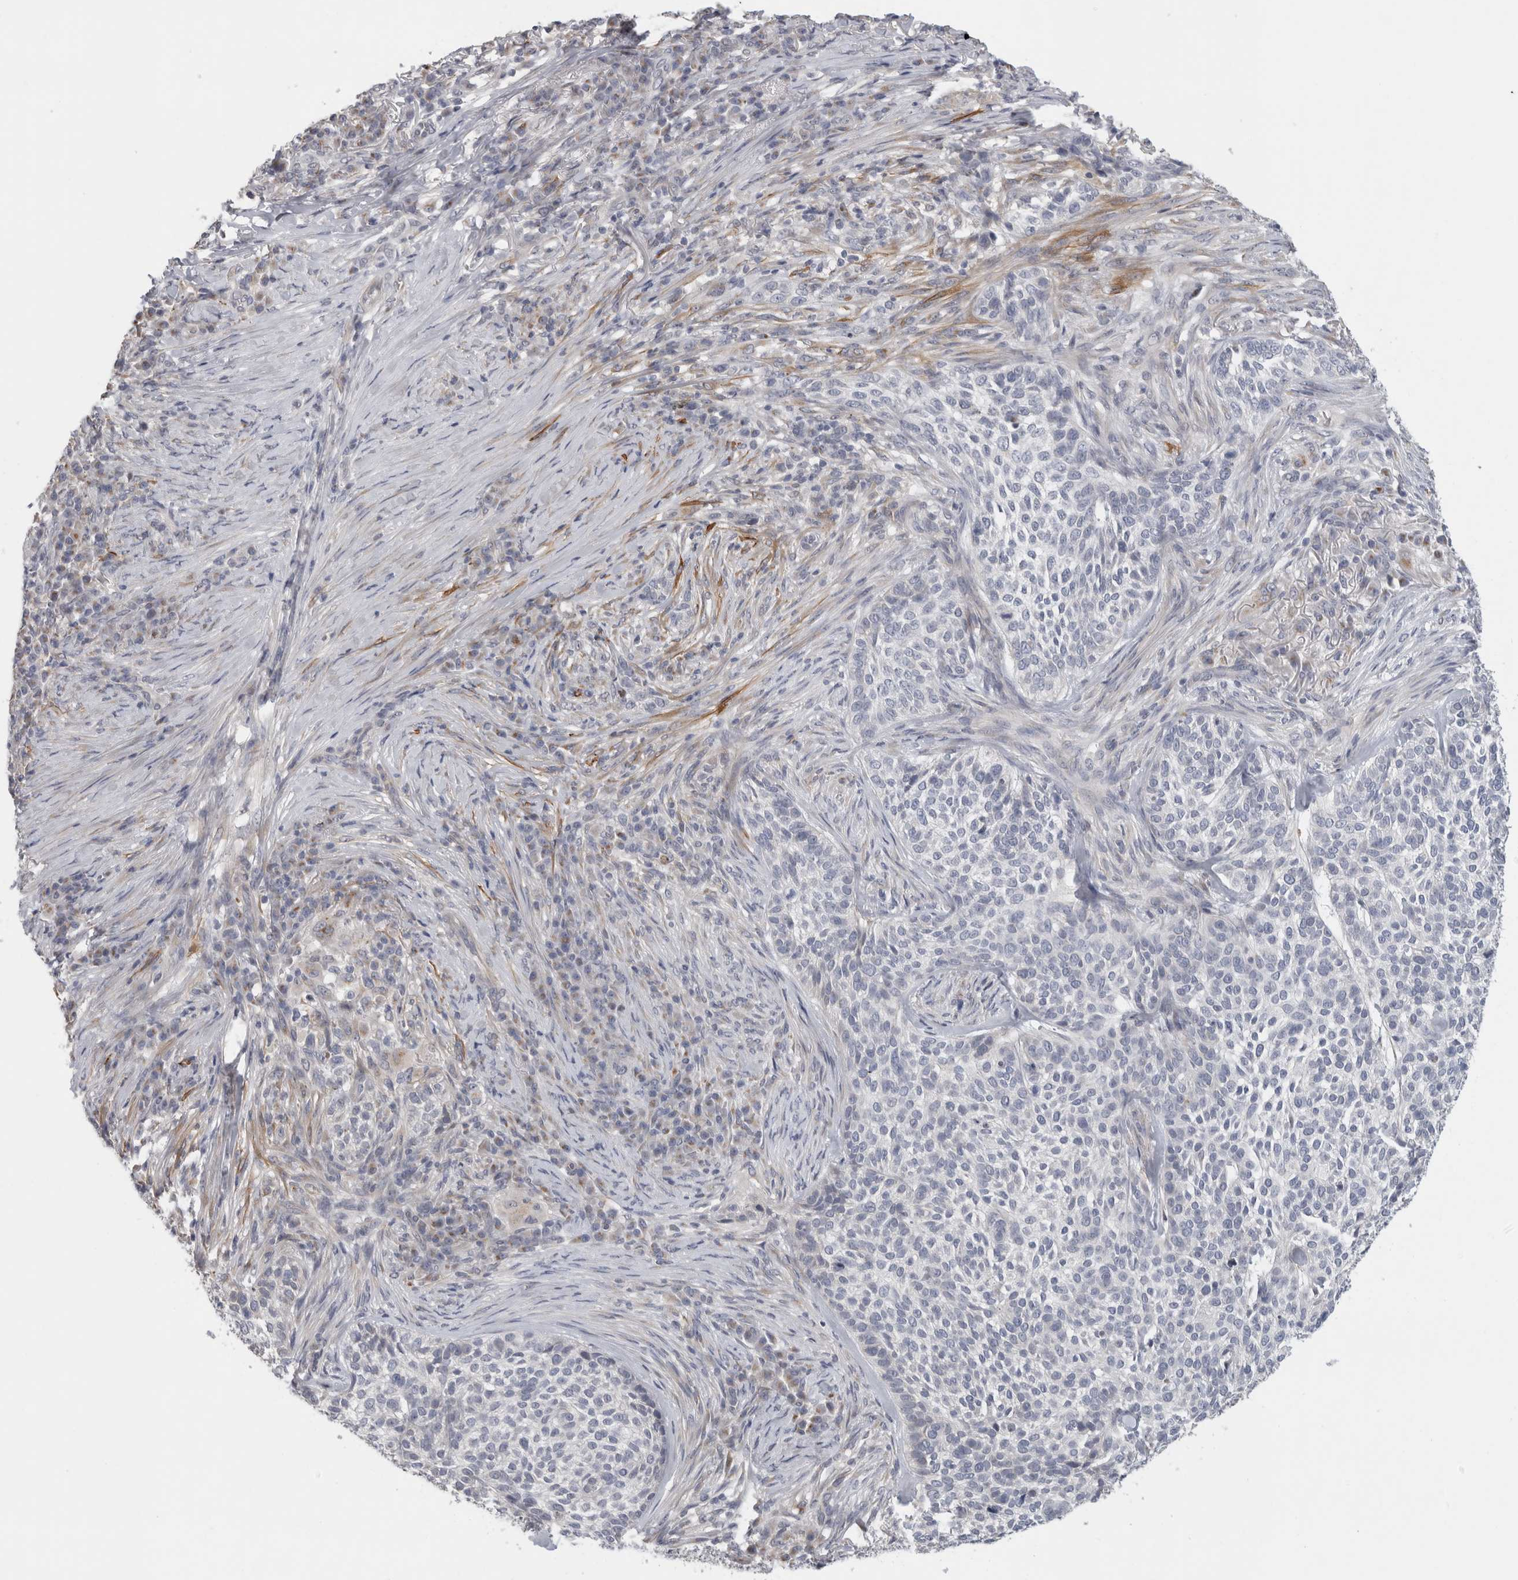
{"staining": {"intensity": "negative", "quantity": "none", "location": "none"}, "tissue": "skin cancer", "cell_type": "Tumor cells", "image_type": "cancer", "snomed": [{"axis": "morphology", "description": "Basal cell carcinoma"}, {"axis": "topography", "description": "Skin"}], "caption": "IHC photomicrograph of neoplastic tissue: basal cell carcinoma (skin) stained with DAB displays no significant protein staining in tumor cells.", "gene": "MGAT1", "patient": {"sex": "female", "age": 64}}